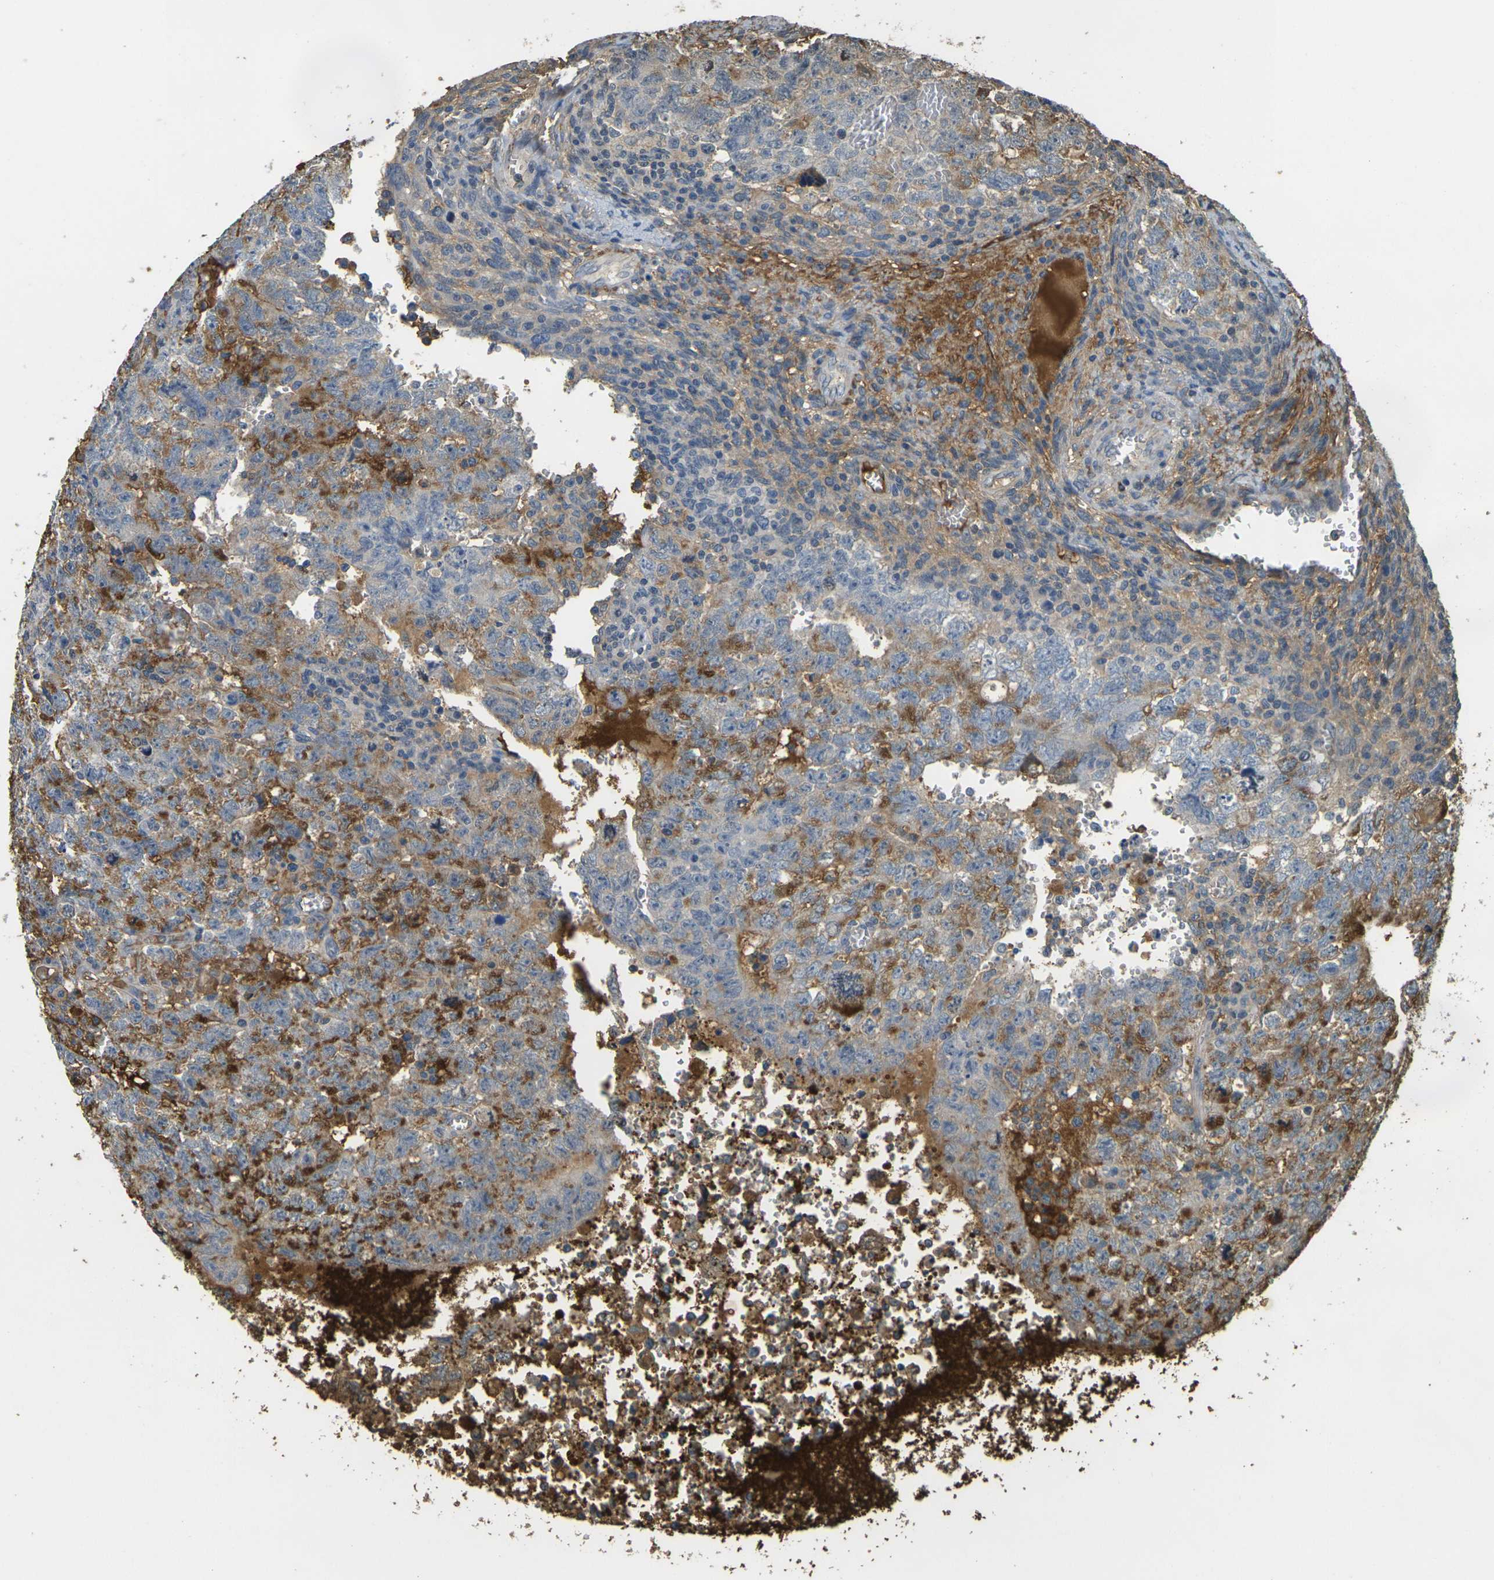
{"staining": {"intensity": "moderate", "quantity": "25%-75%", "location": "cytoplasmic/membranous"}, "tissue": "testis cancer", "cell_type": "Tumor cells", "image_type": "cancer", "snomed": [{"axis": "morphology", "description": "Seminoma, NOS"}, {"axis": "morphology", "description": "Carcinoma, Embryonal, NOS"}, {"axis": "topography", "description": "Testis"}], "caption": "A photomicrograph showing moderate cytoplasmic/membranous expression in about 25%-75% of tumor cells in testis cancer (seminoma), as visualized by brown immunohistochemical staining.", "gene": "PLCD1", "patient": {"sex": "male", "age": 38}}